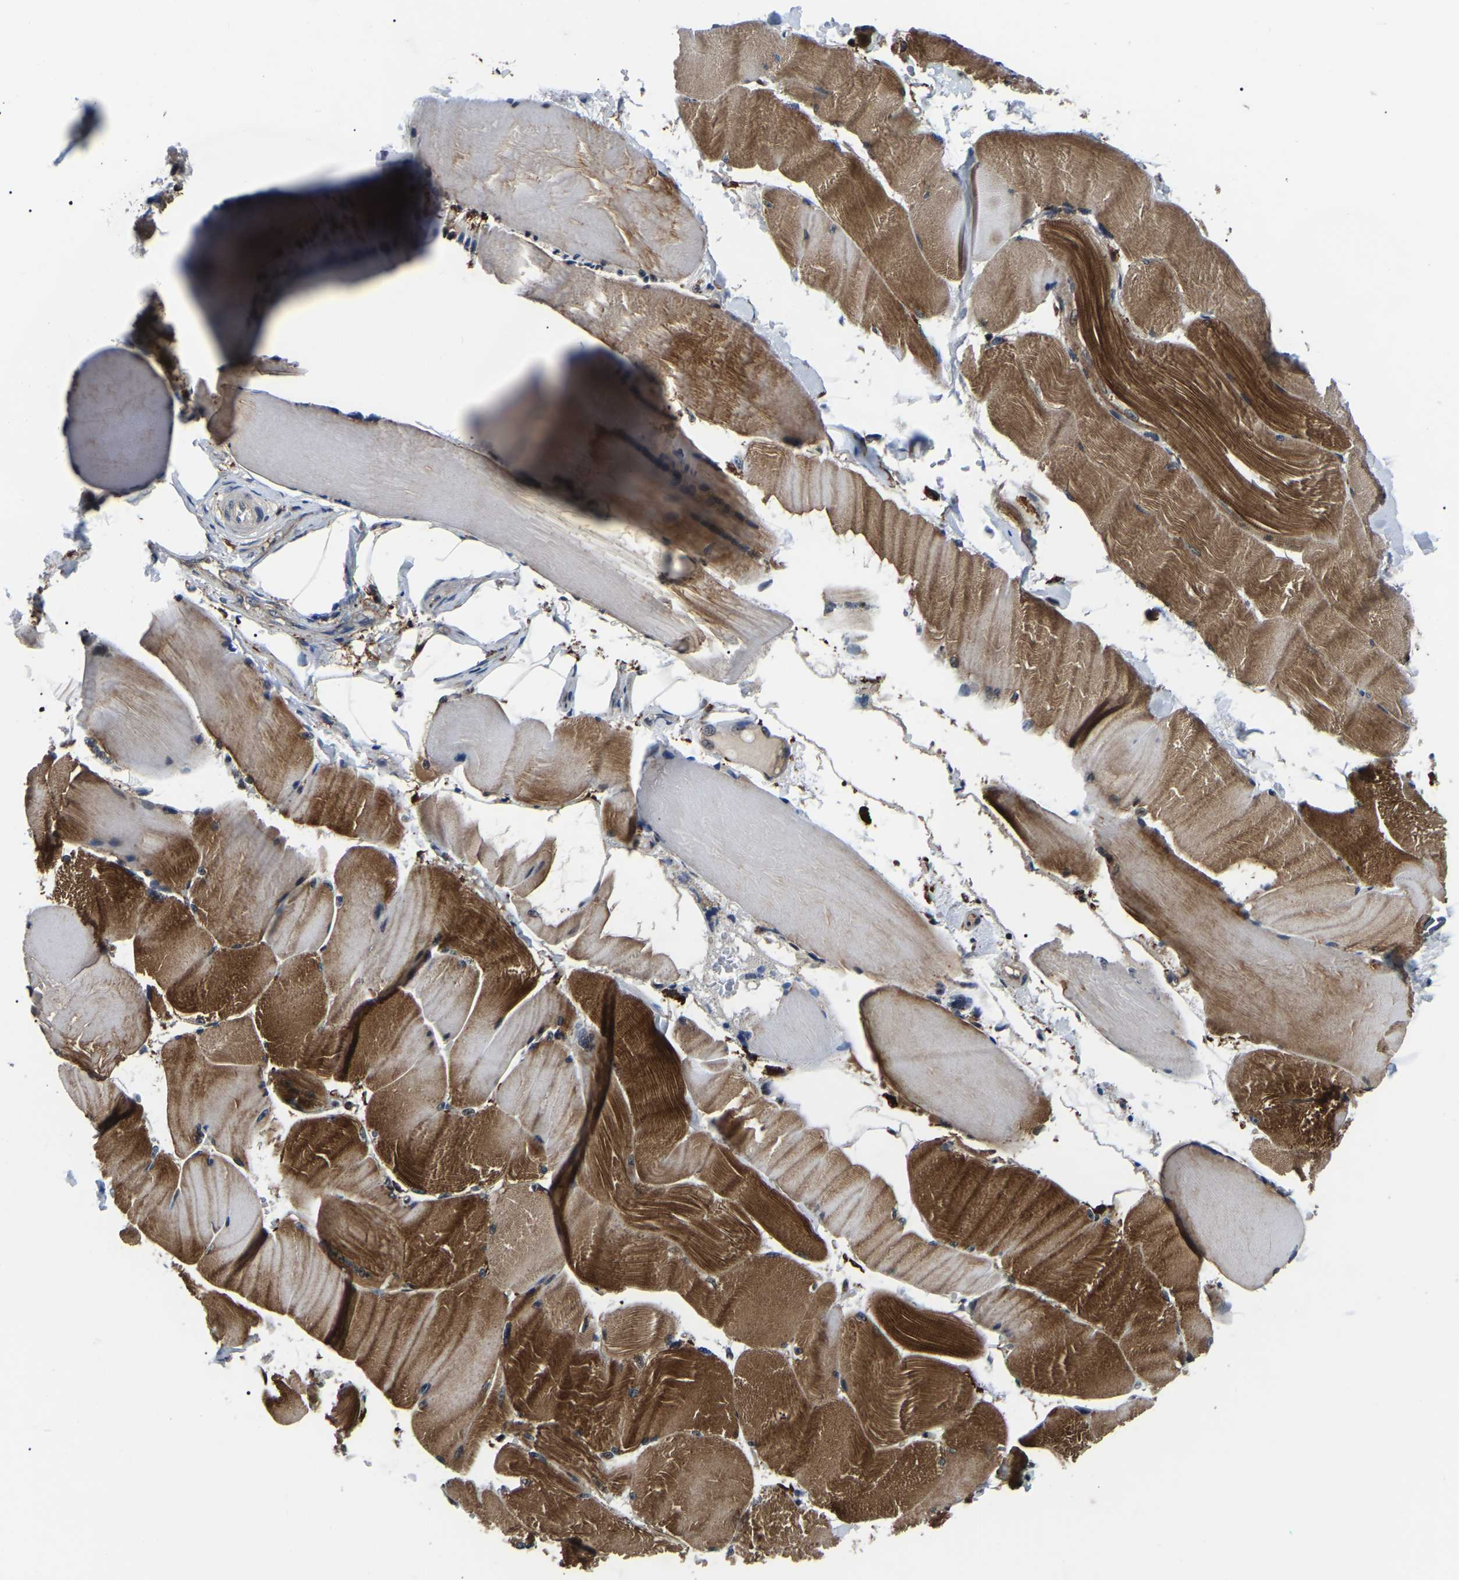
{"staining": {"intensity": "strong", "quantity": ">75%", "location": "cytoplasmic/membranous"}, "tissue": "skeletal muscle", "cell_type": "Myocytes", "image_type": "normal", "snomed": [{"axis": "morphology", "description": "Normal tissue, NOS"}, {"axis": "topography", "description": "Skin"}, {"axis": "topography", "description": "Skeletal muscle"}], "caption": "Brown immunohistochemical staining in unremarkable skeletal muscle demonstrates strong cytoplasmic/membranous positivity in about >75% of myocytes. (IHC, brightfield microscopy, high magnification).", "gene": "RRP1B", "patient": {"sex": "male", "age": 83}}